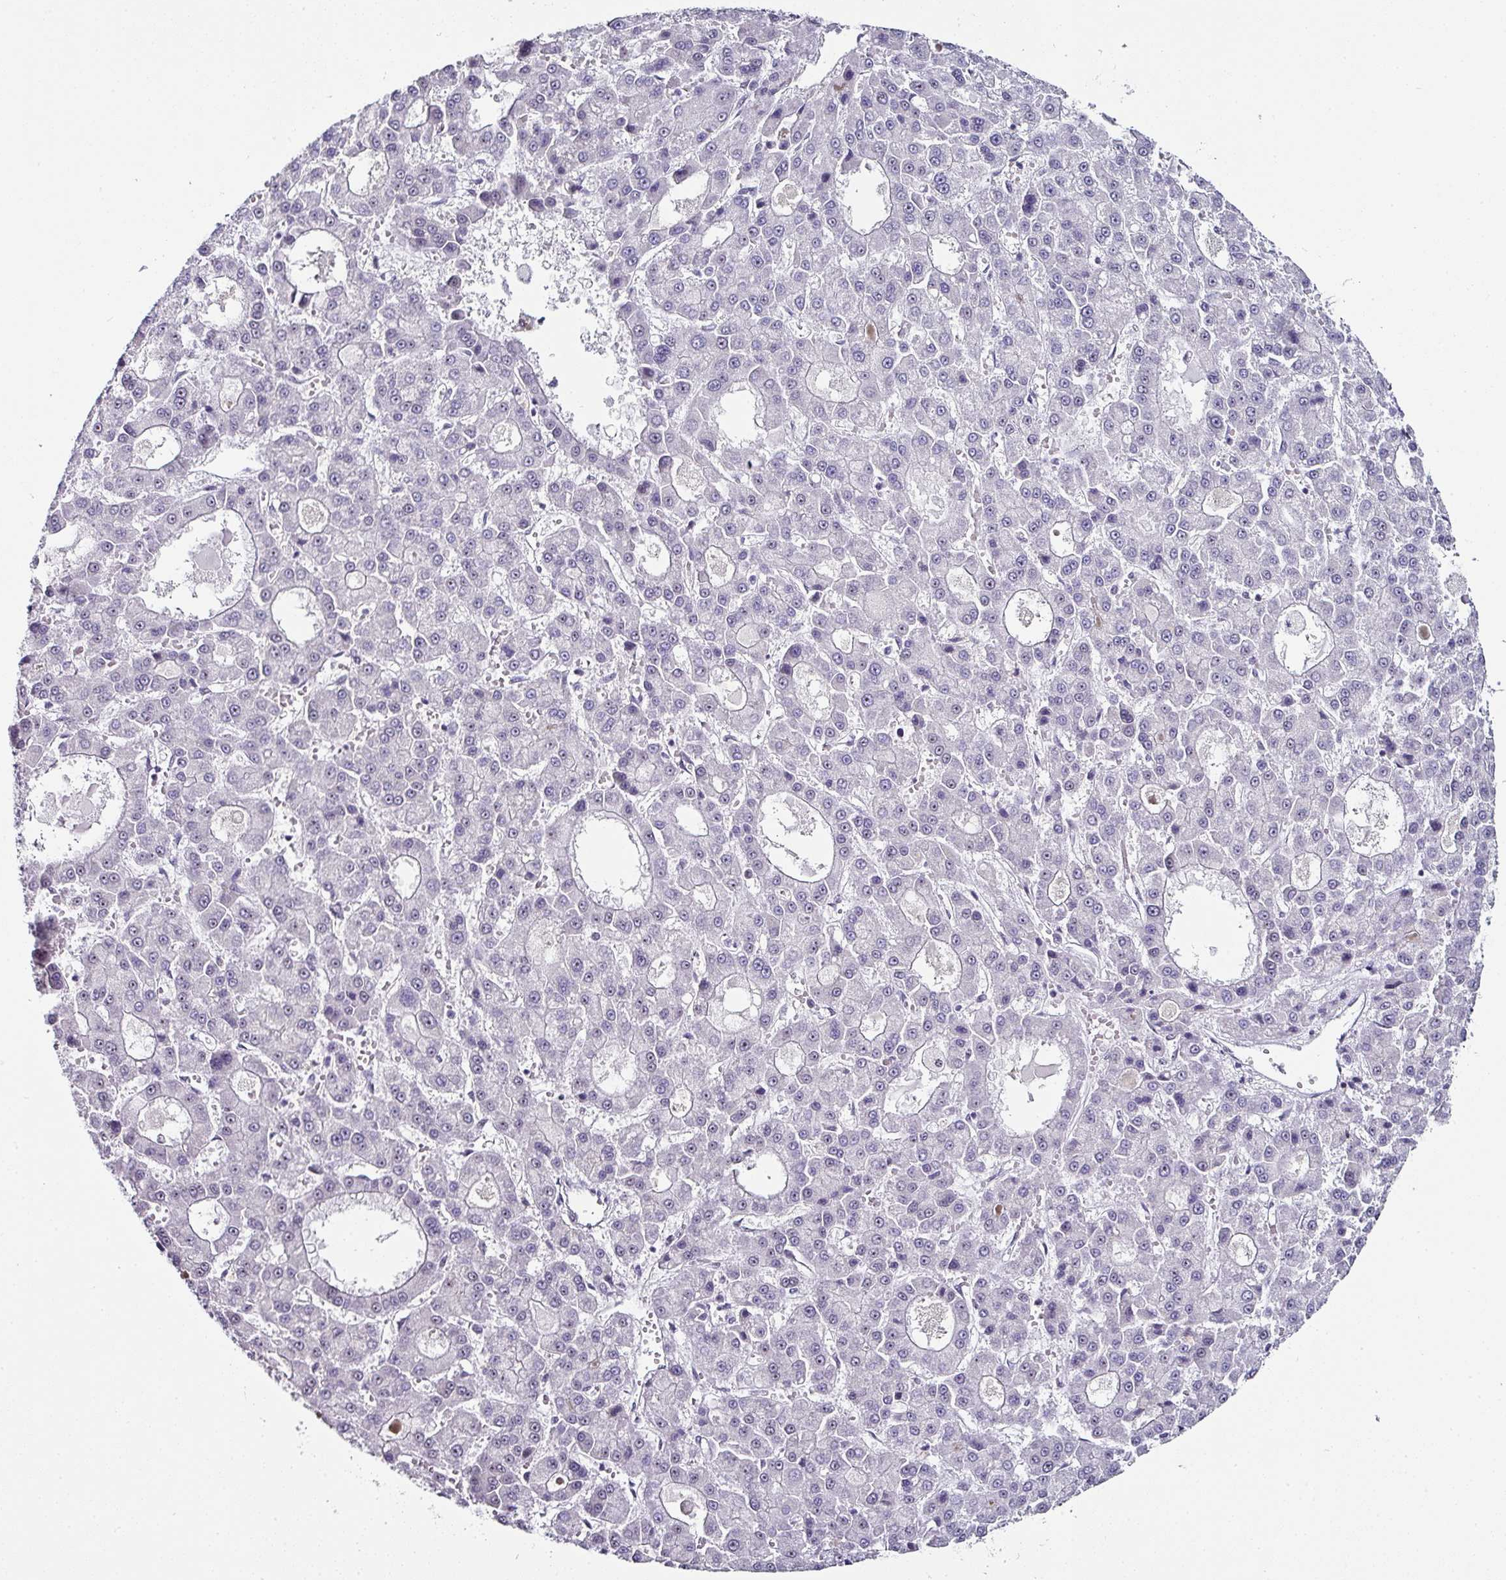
{"staining": {"intensity": "negative", "quantity": "none", "location": "none"}, "tissue": "liver cancer", "cell_type": "Tumor cells", "image_type": "cancer", "snomed": [{"axis": "morphology", "description": "Carcinoma, Hepatocellular, NOS"}, {"axis": "topography", "description": "Liver"}], "caption": "The photomicrograph reveals no significant positivity in tumor cells of liver hepatocellular carcinoma.", "gene": "NACC2", "patient": {"sex": "male", "age": 70}}